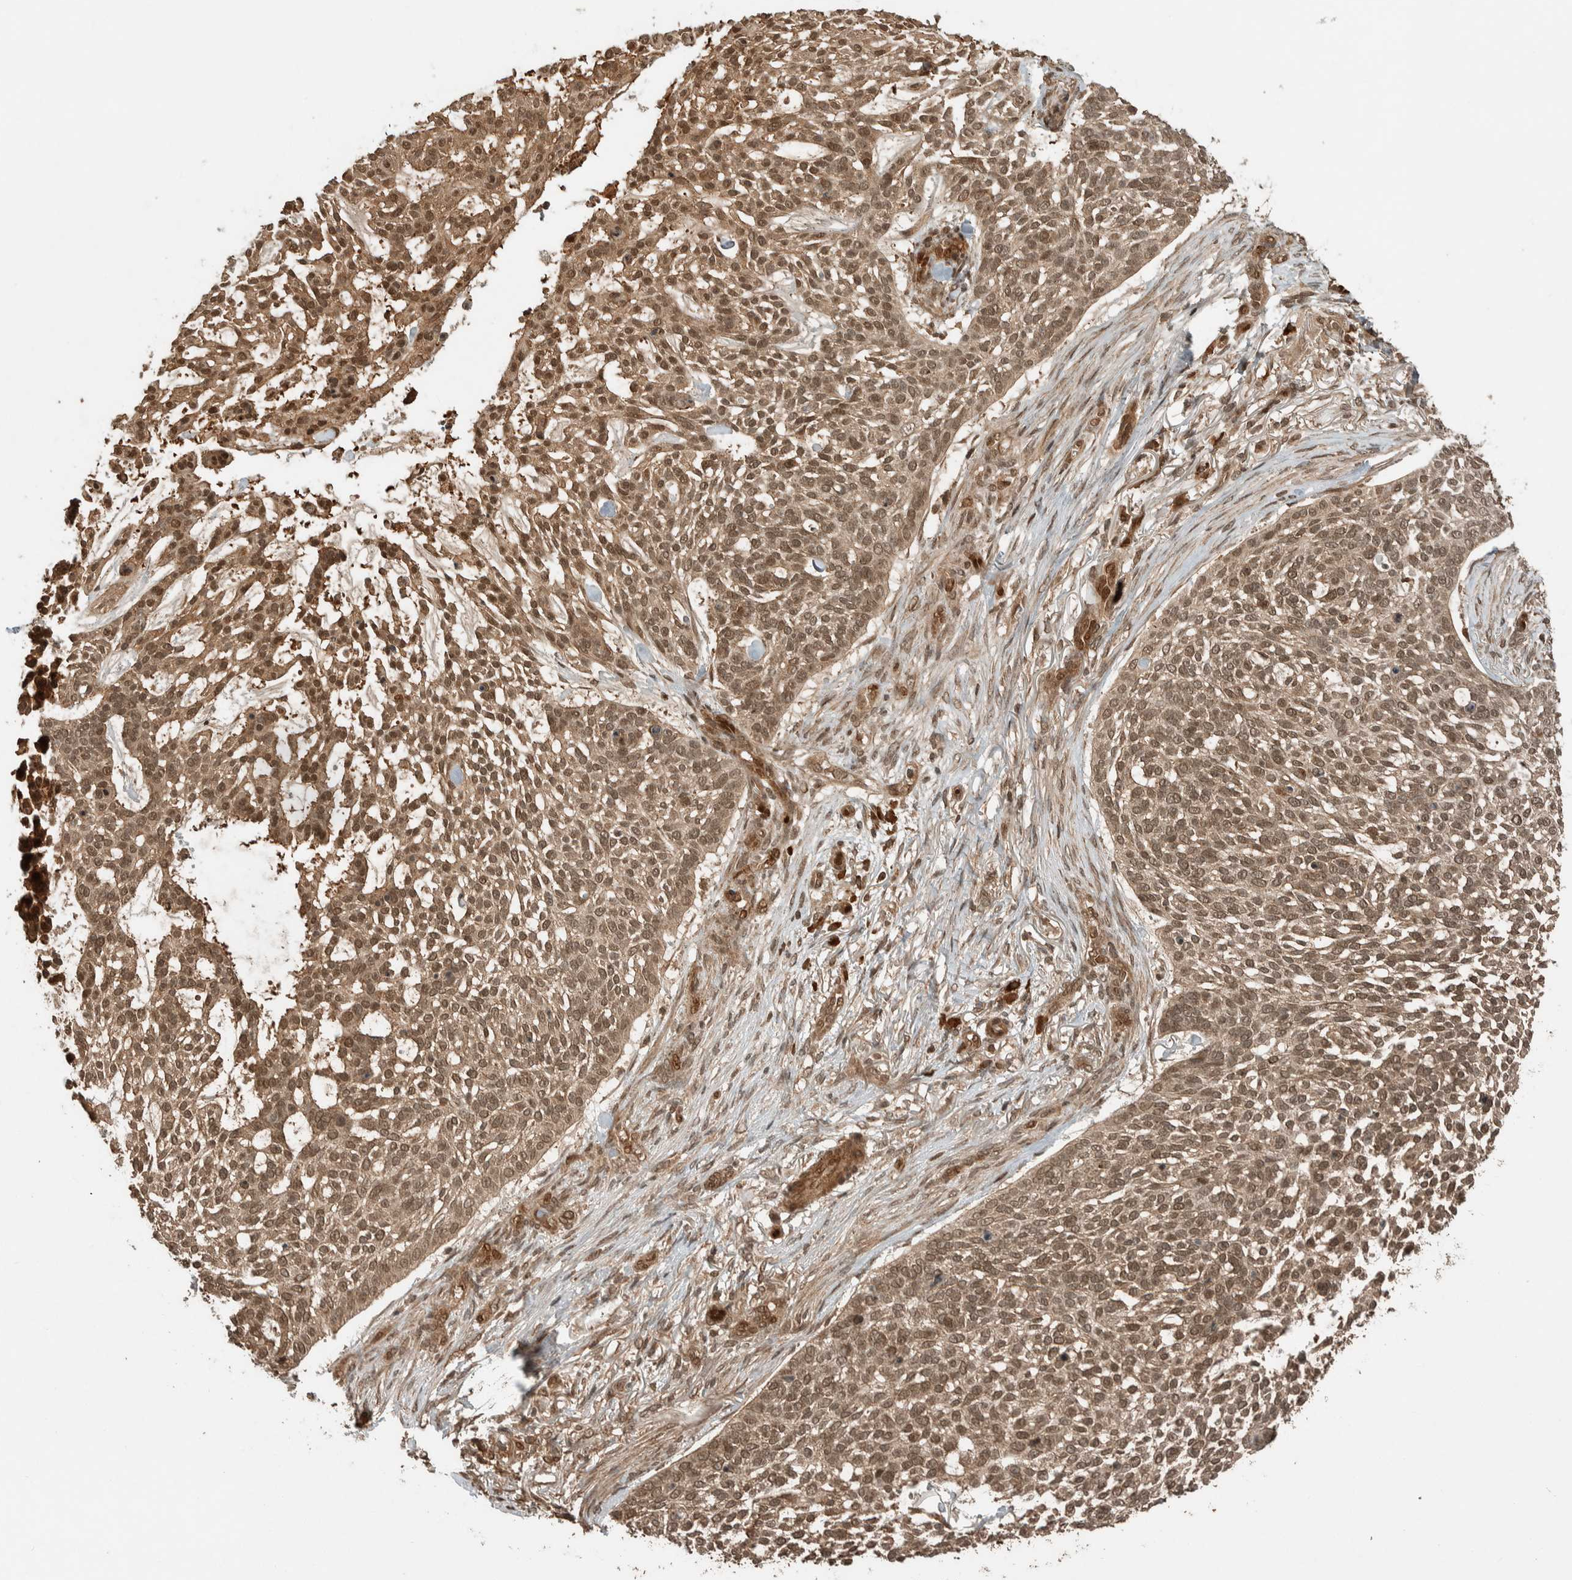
{"staining": {"intensity": "moderate", "quantity": ">75%", "location": "nuclear"}, "tissue": "skin cancer", "cell_type": "Tumor cells", "image_type": "cancer", "snomed": [{"axis": "morphology", "description": "Basal cell carcinoma"}, {"axis": "topography", "description": "Skin"}], "caption": "Human skin cancer (basal cell carcinoma) stained for a protein (brown) demonstrates moderate nuclear positive staining in approximately >75% of tumor cells.", "gene": "CNTROB", "patient": {"sex": "female", "age": 64}}